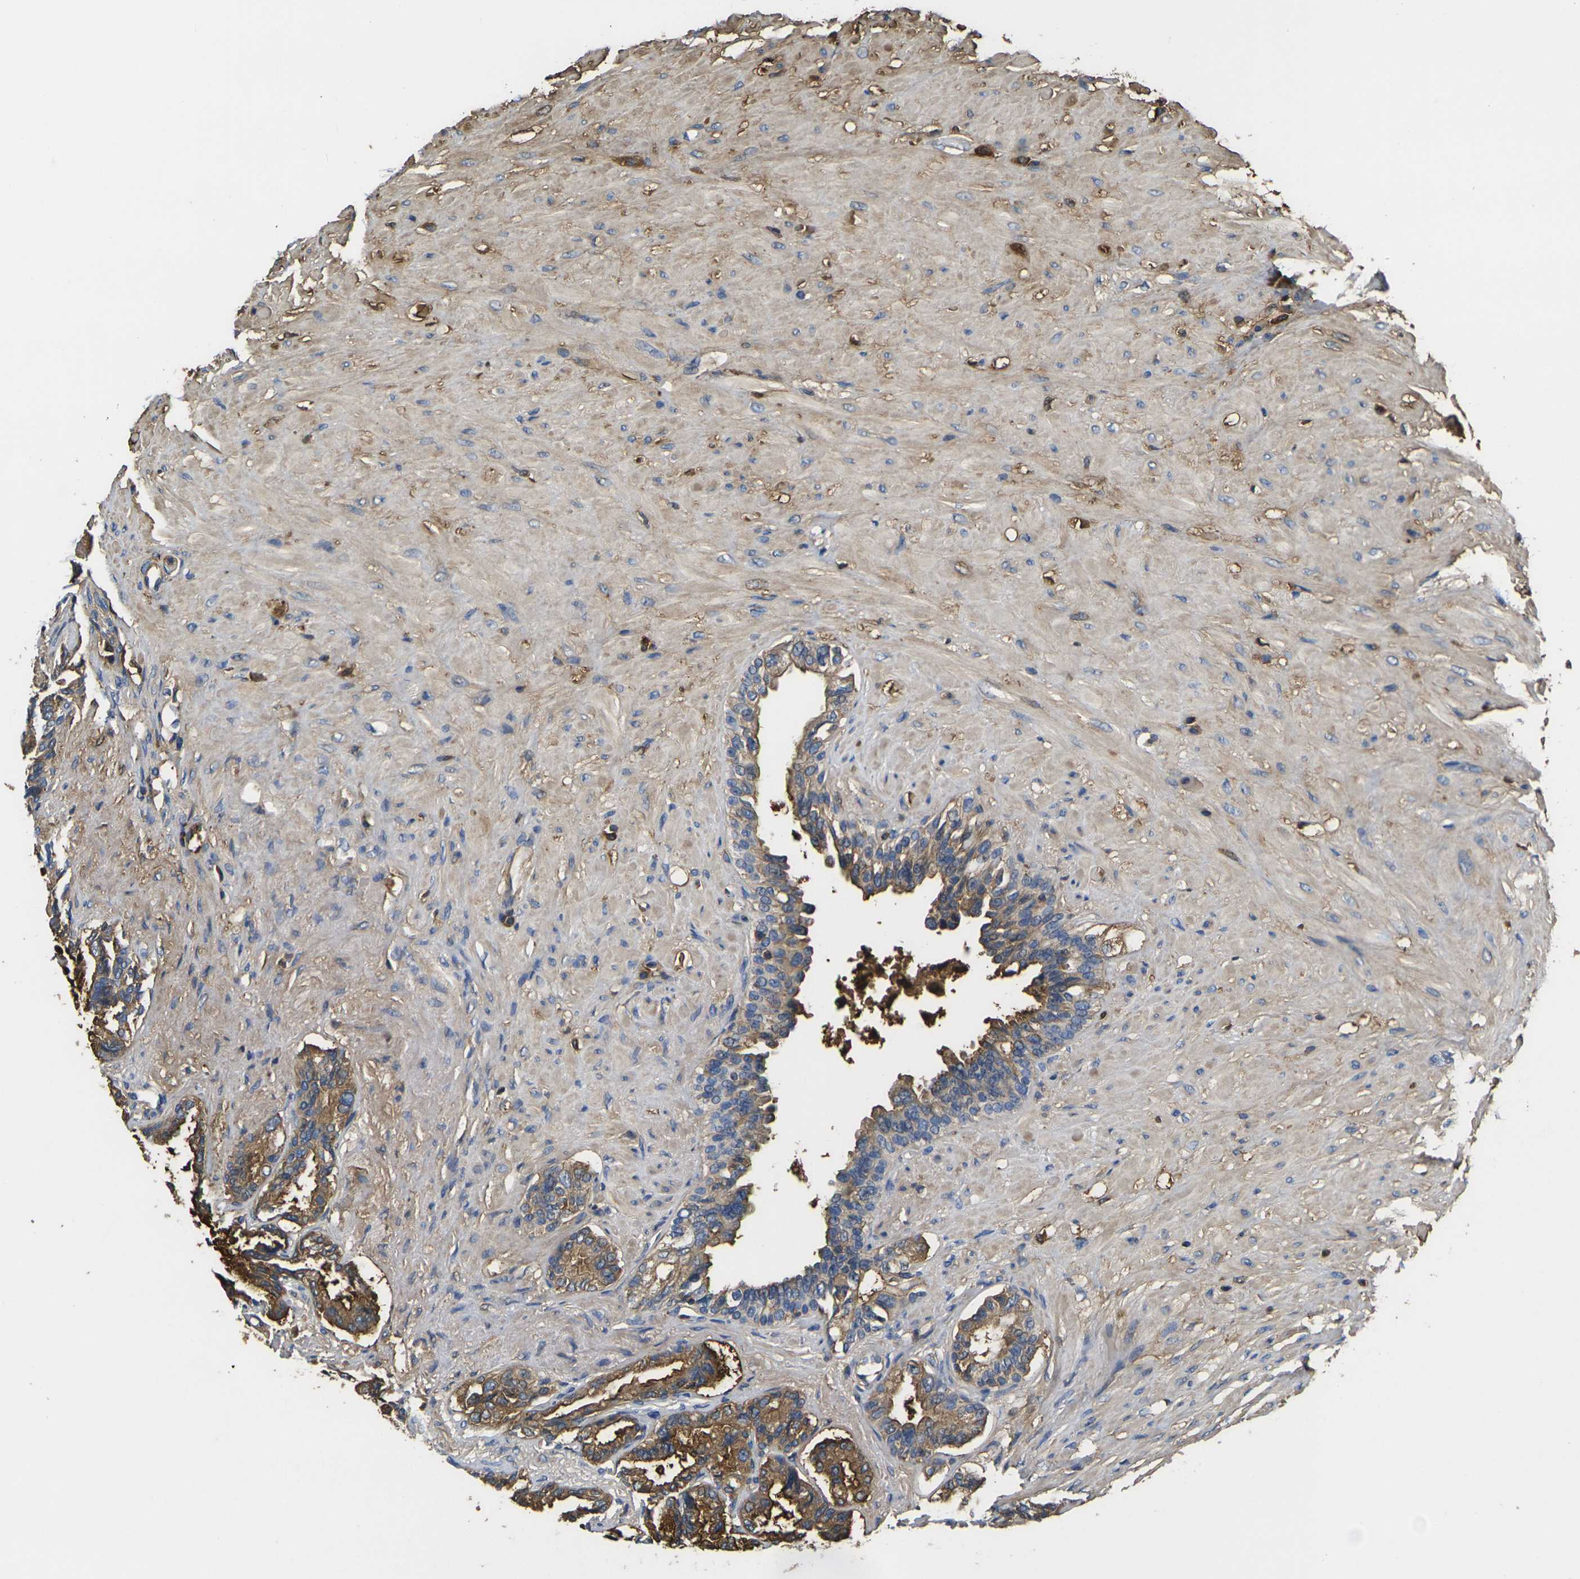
{"staining": {"intensity": "moderate", "quantity": ">75%", "location": "cytoplasmic/membranous"}, "tissue": "seminal vesicle", "cell_type": "Glandular cells", "image_type": "normal", "snomed": [{"axis": "morphology", "description": "Normal tissue, NOS"}, {"axis": "topography", "description": "Seminal veicle"}], "caption": "A high-resolution photomicrograph shows immunohistochemistry staining of benign seminal vesicle, which demonstrates moderate cytoplasmic/membranous staining in about >75% of glandular cells.", "gene": "HSPG2", "patient": {"sex": "male", "age": 61}}